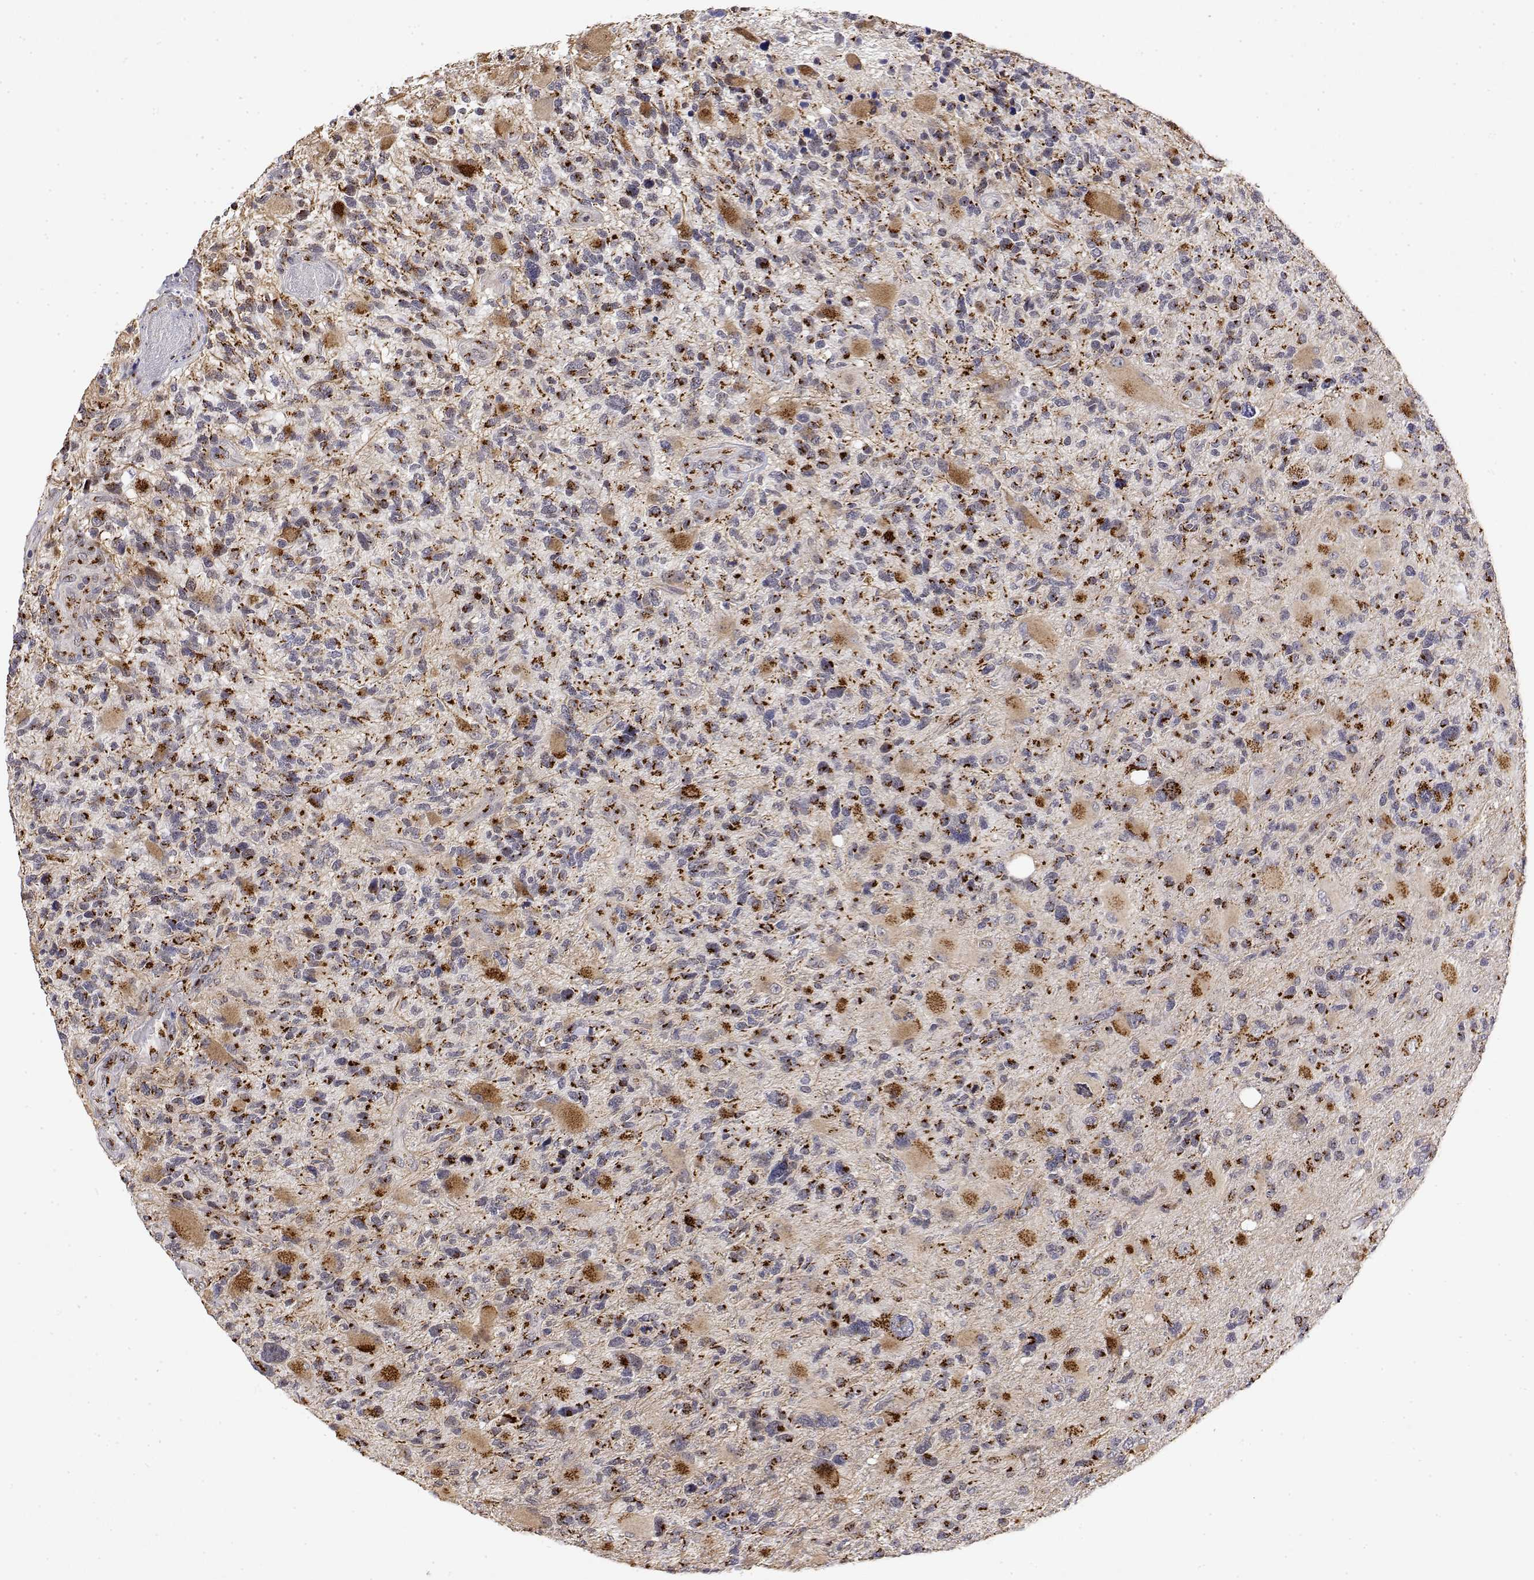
{"staining": {"intensity": "strong", "quantity": "25%-75%", "location": "cytoplasmic/membranous"}, "tissue": "glioma", "cell_type": "Tumor cells", "image_type": "cancer", "snomed": [{"axis": "morphology", "description": "Glioma, malignant, High grade"}, {"axis": "topography", "description": "Brain"}], "caption": "An IHC histopathology image of tumor tissue is shown. Protein staining in brown highlights strong cytoplasmic/membranous positivity in glioma within tumor cells. (Brightfield microscopy of DAB IHC at high magnification).", "gene": "YIPF3", "patient": {"sex": "female", "age": 71}}